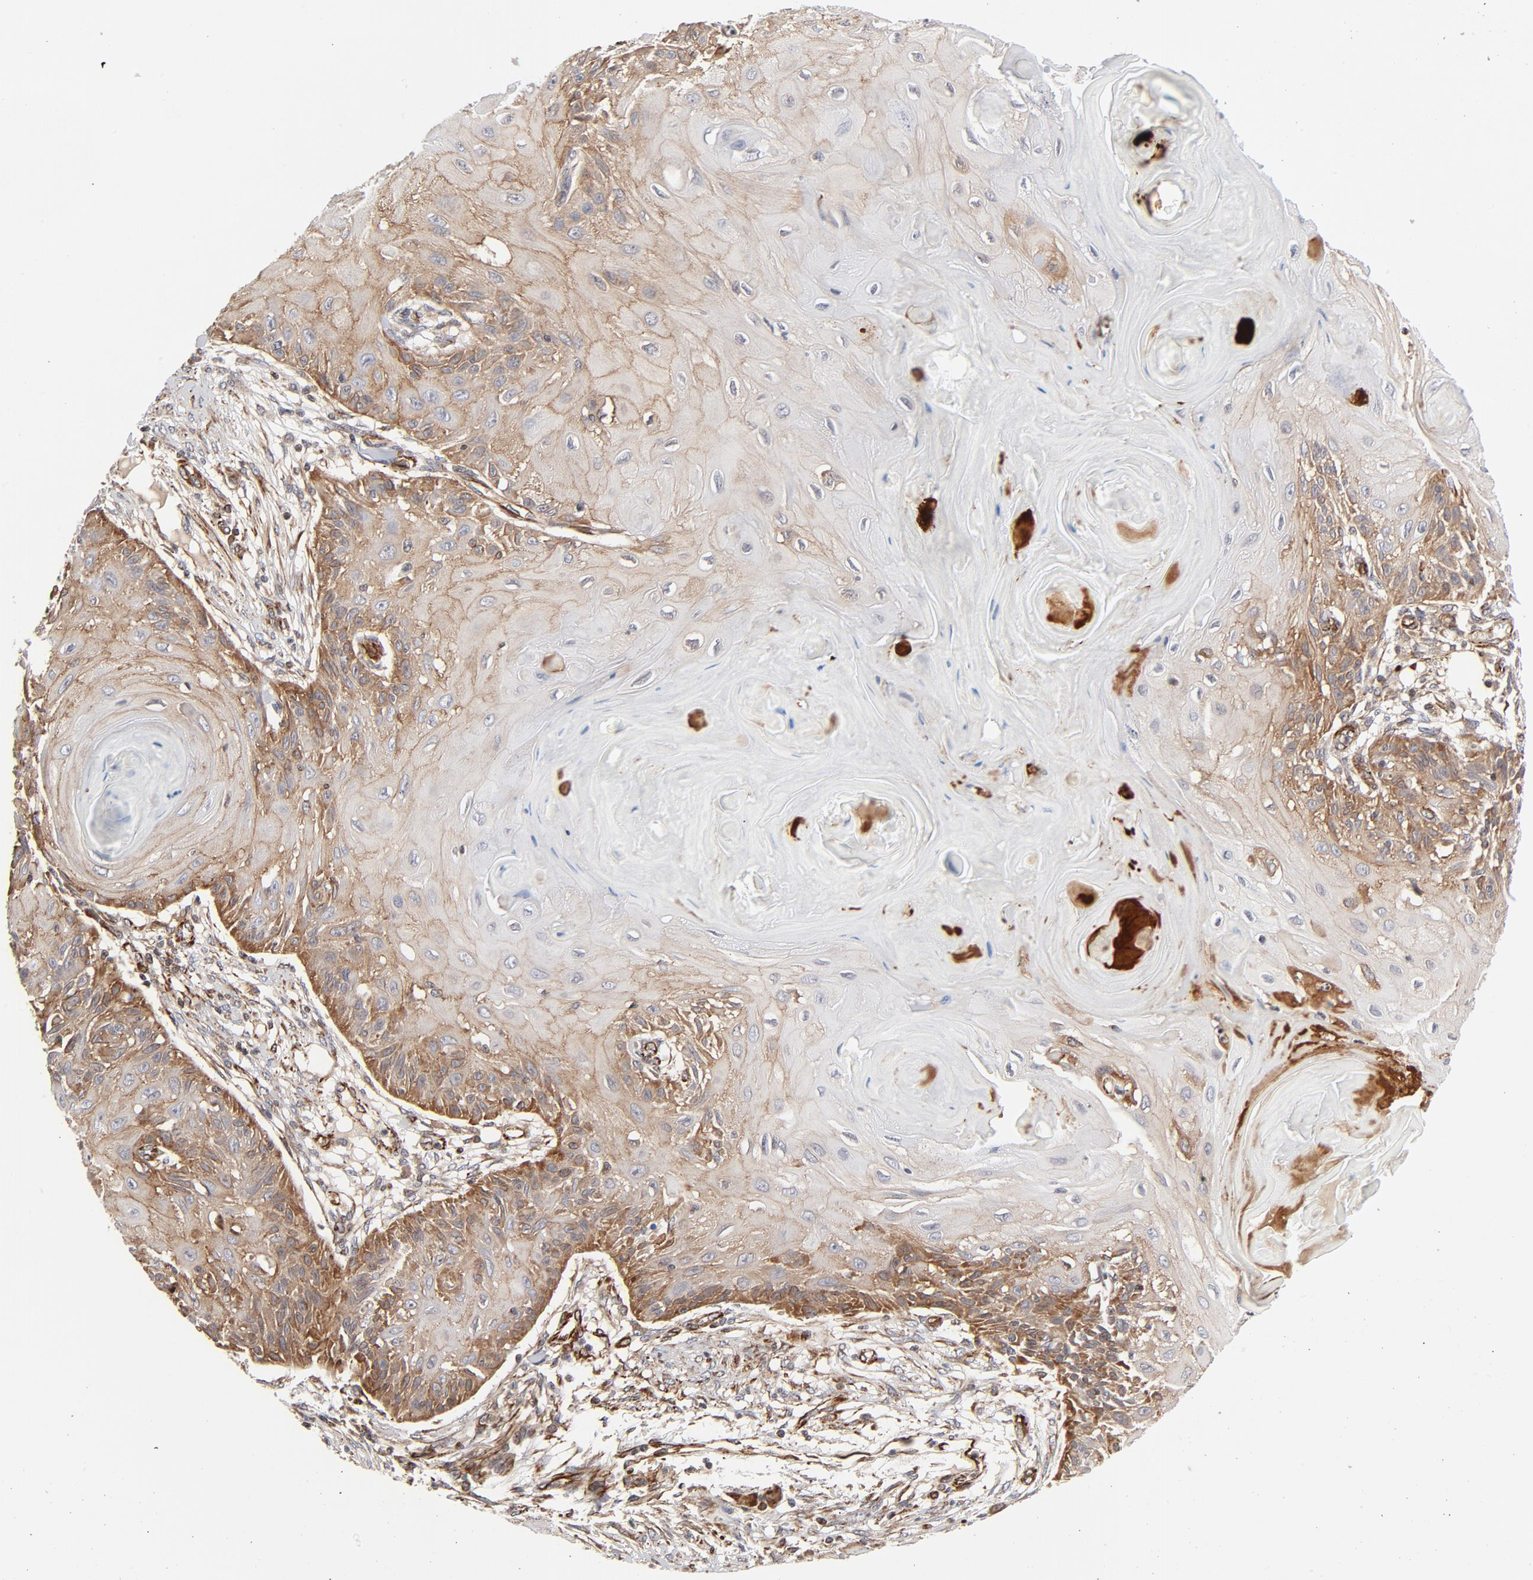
{"staining": {"intensity": "moderate", "quantity": ">75%", "location": "cytoplasmic/membranous"}, "tissue": "skin cancer", "cell_type": "Tumor cells", "image_type": "cancer", "snomed": [{"axis": "morphology", "description": "Squamous cell carcinoma, NOS"}, {"axis": "topography", "description": "Skin"}], "caption": "An image of human skin squamous cell carcinoma stained for a protein shows moderate cytoplasmic/membranous brown staining in tumor cells.", "gene": "DNAAF2", "patient": {"sex": "female", "age": 88}}